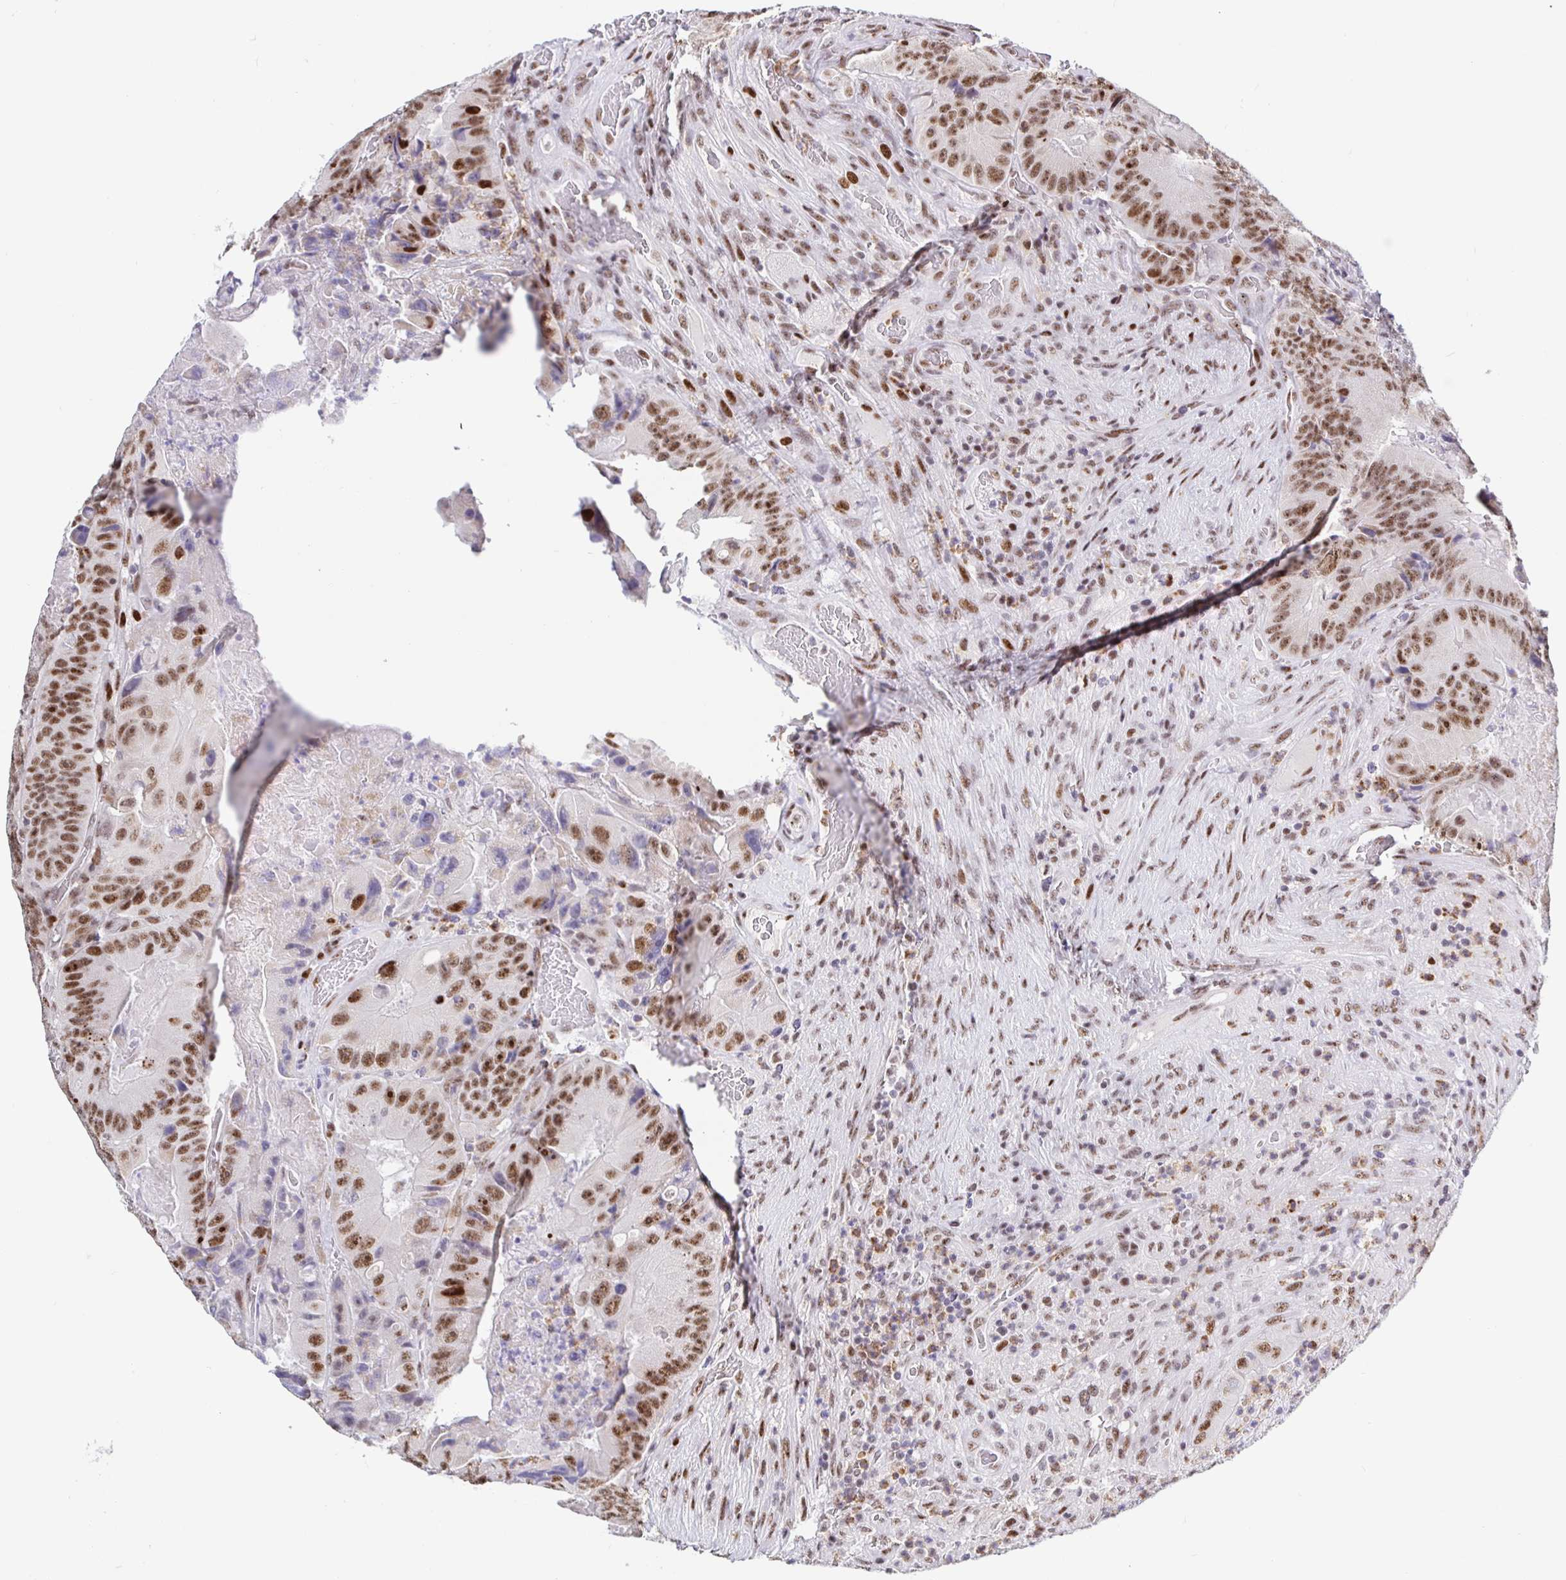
{"staining": {"intensity": "moderate", "quantity": ">75%", "location": "nuclear"}, "tissue": "colorectal cancer", "cell_type": "Tumor cells", "image_type": "cancer", "snomed": [{"axis": "morphology", "description": "Adenocarcinoma, NOS"}, {"axis": "topography", "description": "Colon"}], "caption": "Protein expression analysis of human colorectal cancer reveals moderate nuclear positivity in about >75% of tumor cells.", "gene": "SETD5", "patient": {"sex": "female", "age": 86}}